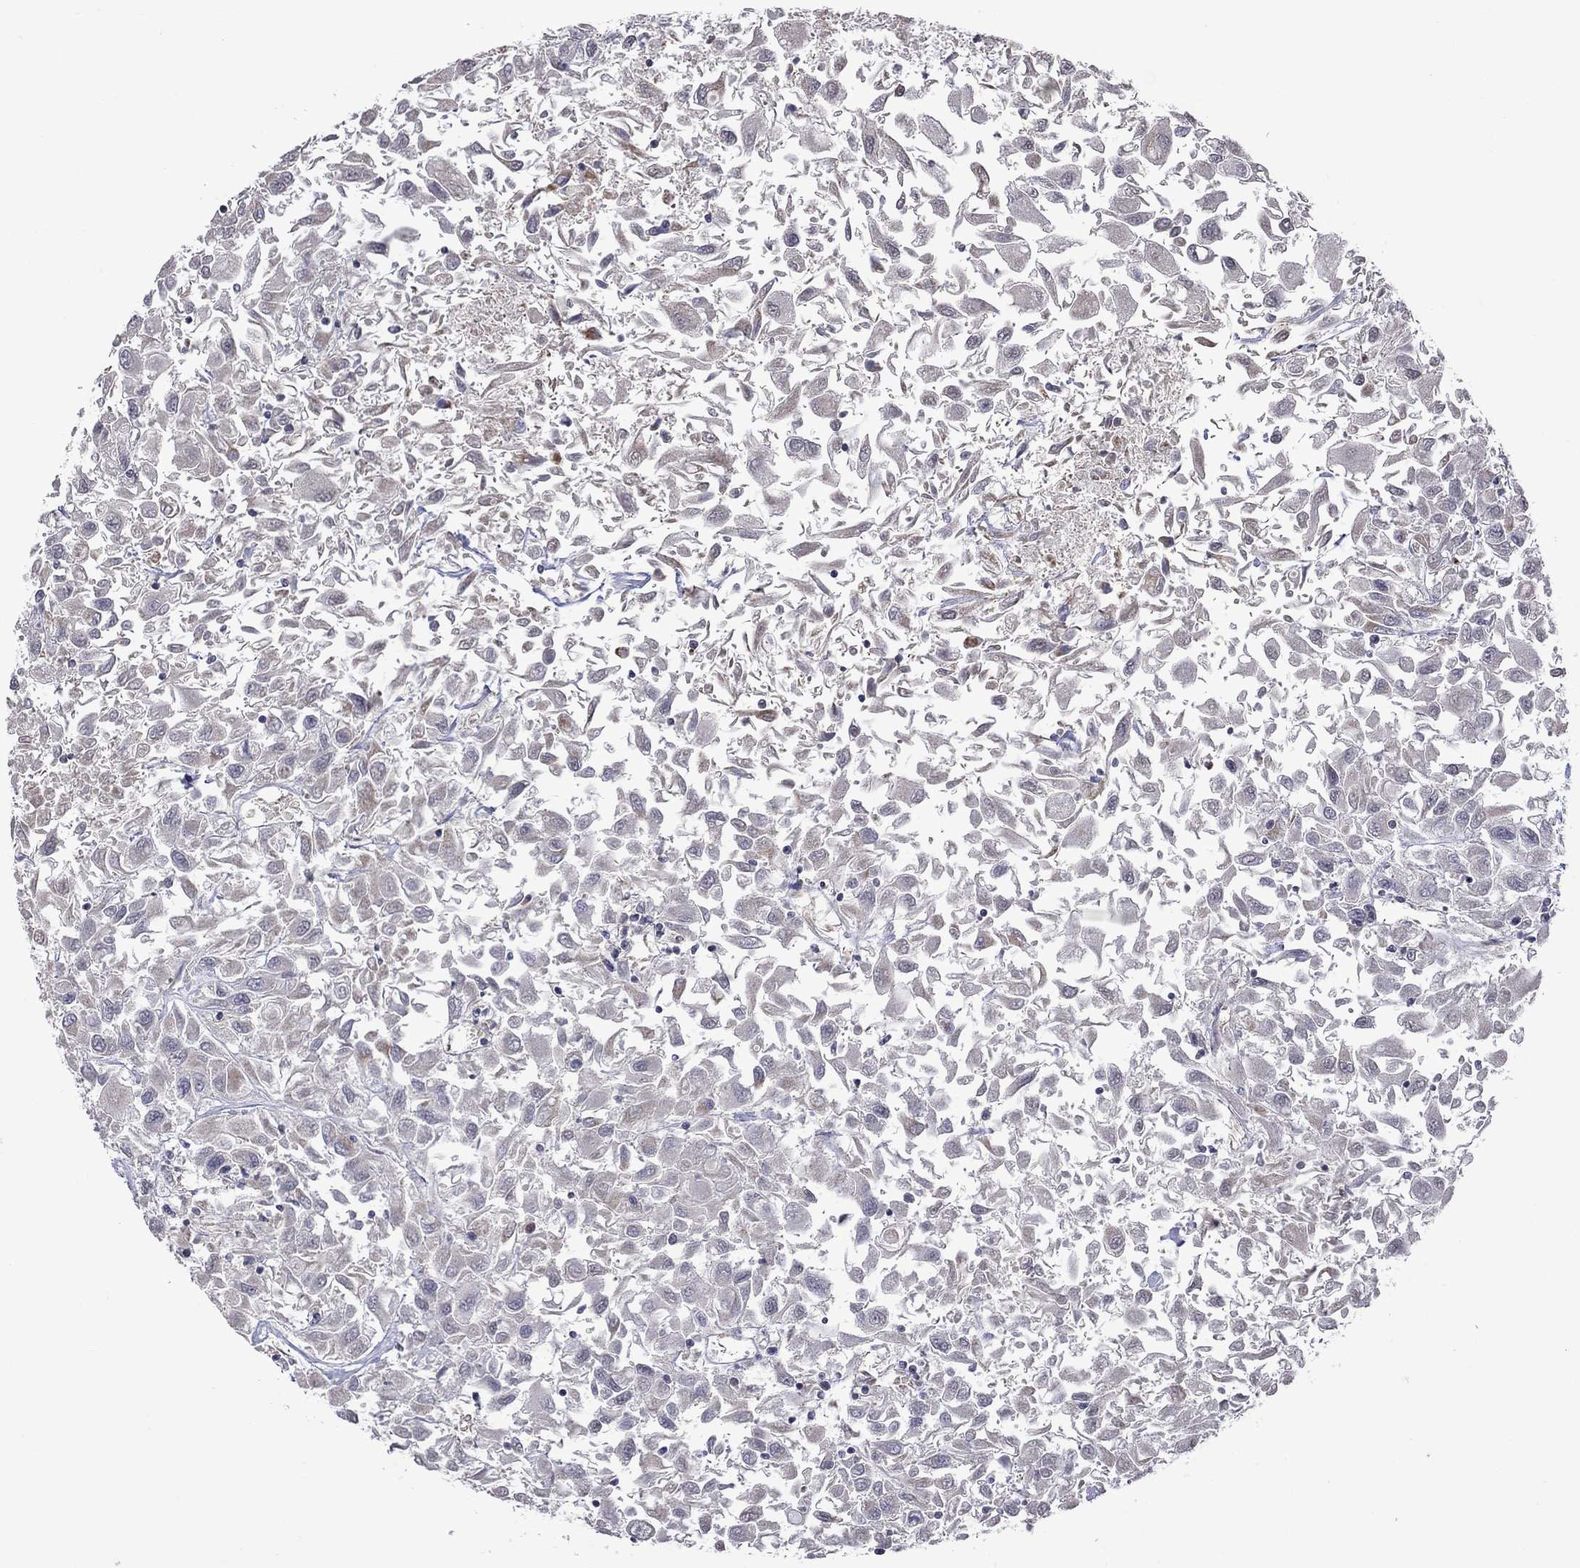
{"staining": {"intensity": "negative", "quantity": "none", "location": "none"}, "tissue": "renal cancer", "cell_type": "Tumor cells", "image_type": "cancer", "snomed": [{"axis": "morphology", "description": "Adenocarcinoma, NOS"}, {"axis": "topography", "description": "Kidney"}], "caption": "IHC histopathology image of renal cancer stained for a protein (brown), which demonstrates no positivity in tumor cells. (Immunohistochemistry, brightfield microscopy, high magnification).", "gene": "NDUFB1", "patient": {"sex": "female", "age": 76}}